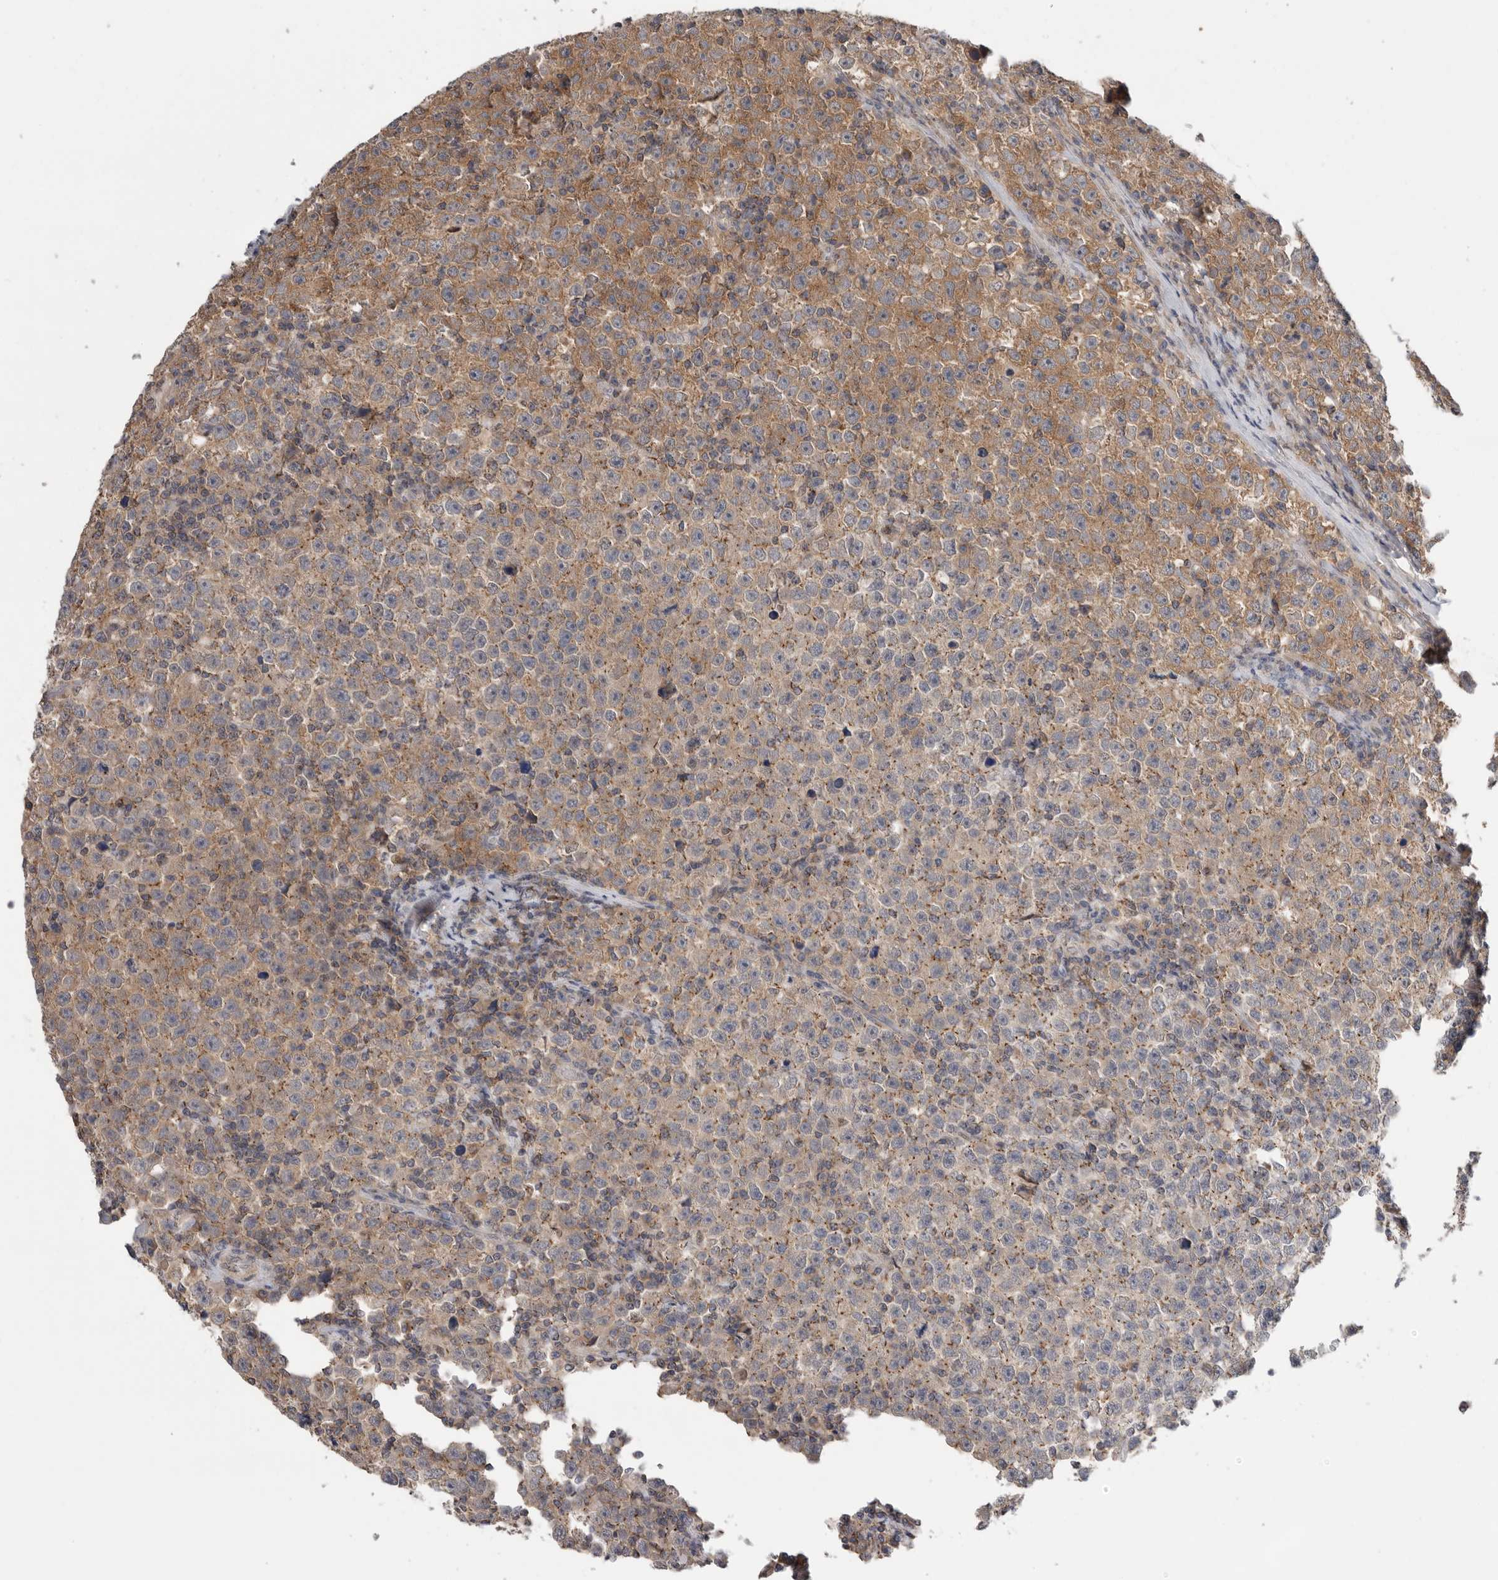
{"staining": {"intensity": "moderate", "quantity": "25%-75%", "location": "cytoplasmic/membranous"}, "tissue": "testis cancer", "cell_type": "Tumor cells", "image_type": "cancer", "snomed": [{"axis": "morphology", "description": "Seminoma, NOS"}, {"axis": "topography", "description": "Testis"}], "caption": "Moderate cytoplasmic/membranous protein expression is present in approximately 25%-75% of tumor cells in testis cancer (seminoma).", "gene": "KLK5", "patient": {"sex": "male", "age": 43}}